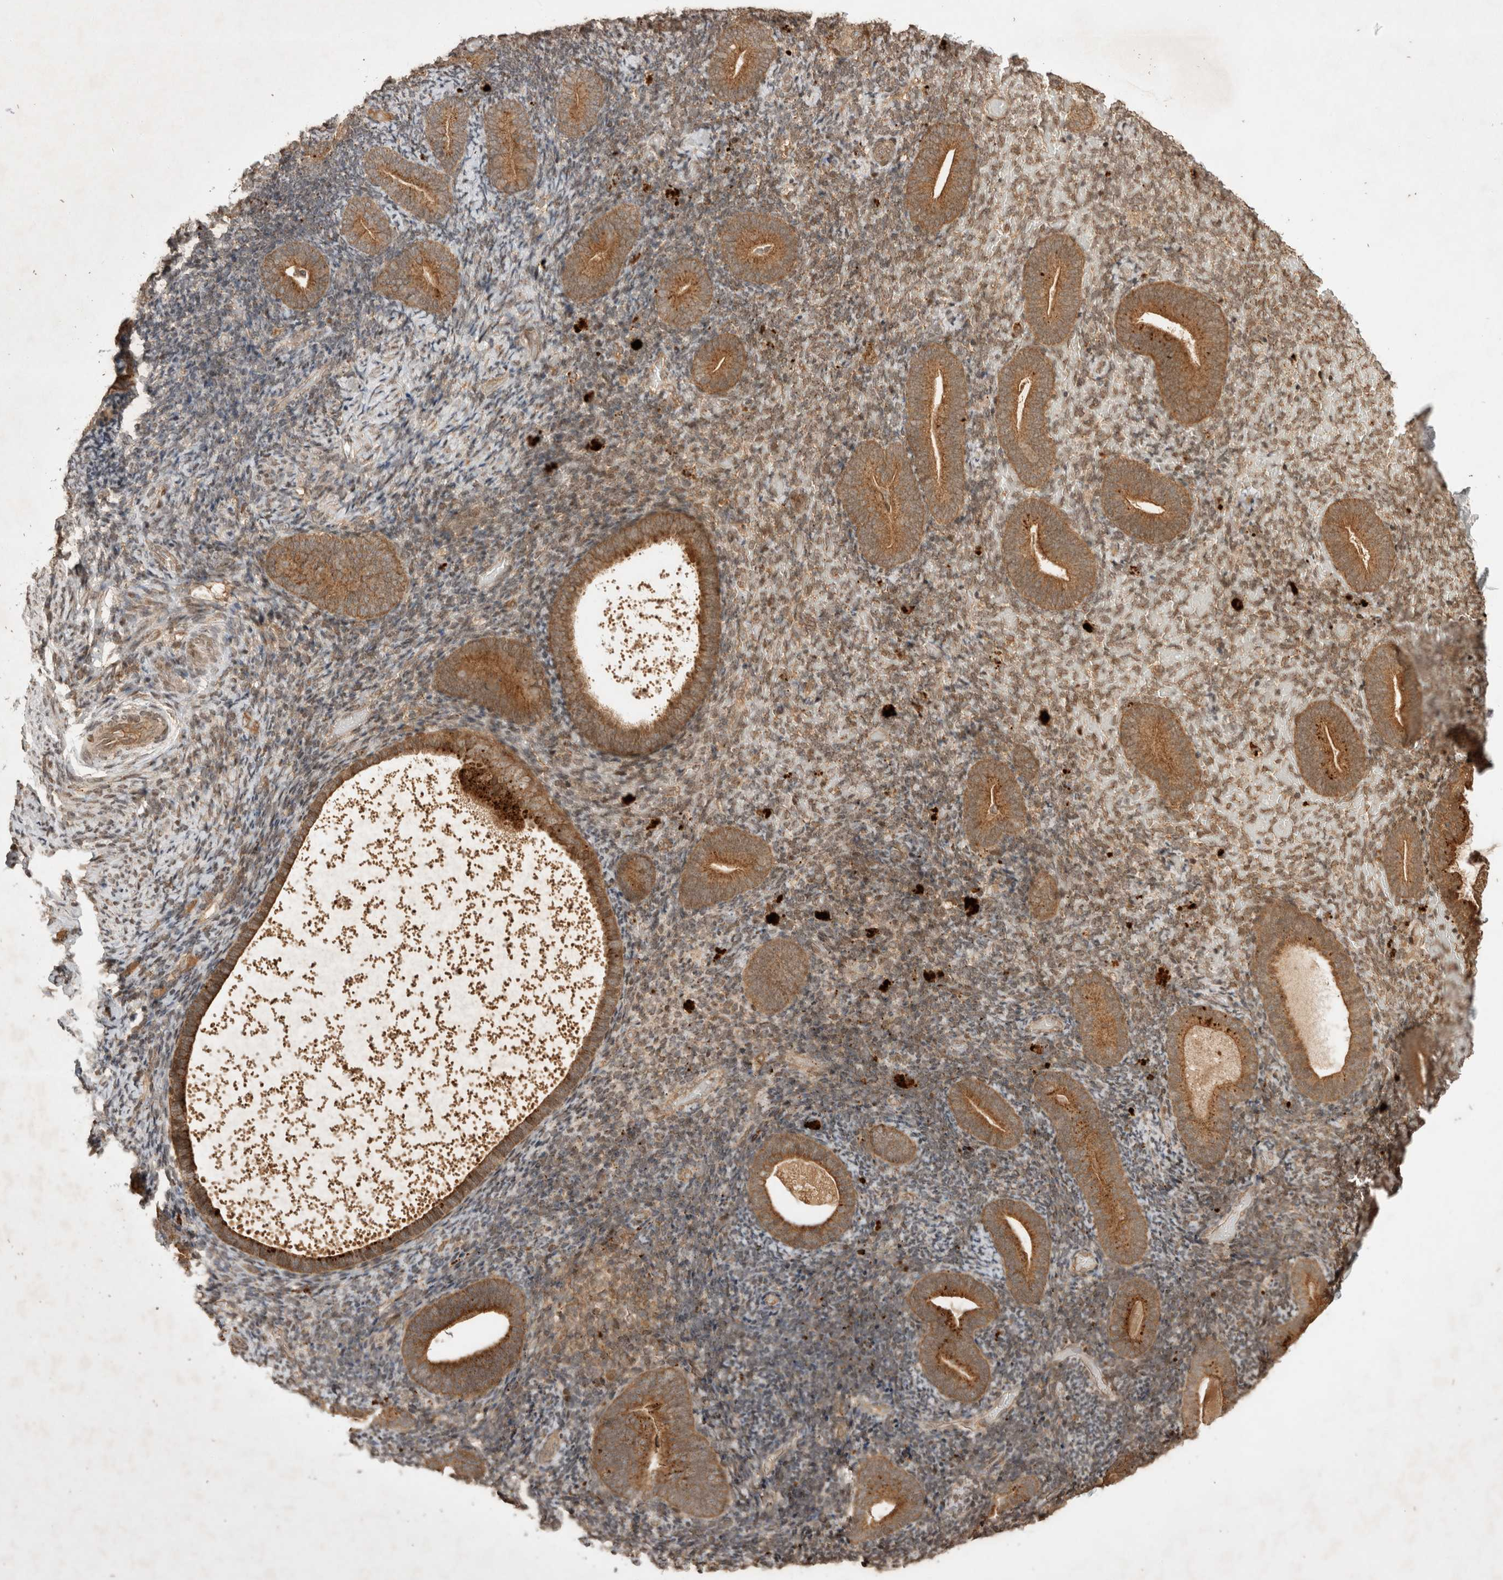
{"staining": {"intensity": "moderate", "quantity": "25%-75%", "location": "cytoplasmic/membranous"}, "tissue": "endometrium", "cell_type": "Cells in endometrial stroma", "image_type": "normal", "snomed": [{"axis": "morphology", "description": "Normal tissue, NOS"}, {"axis": "topography", "description": "Endometrium"}], "caption": "Immunohistochemistry (IHC) of unremarkable human endometrium displays medium levels of moderate cytoplasmic/membranous positivity in about 25%-75% of cells in endometrial stroma. The staining was performed using DAB (3,3'-diaminobenzidine), with brown indicating positive protein expression. Nuclei are stained blue with hematoxylin.", "gene": "FAM221A", "patient": {"sex": "female", "age": 51}}